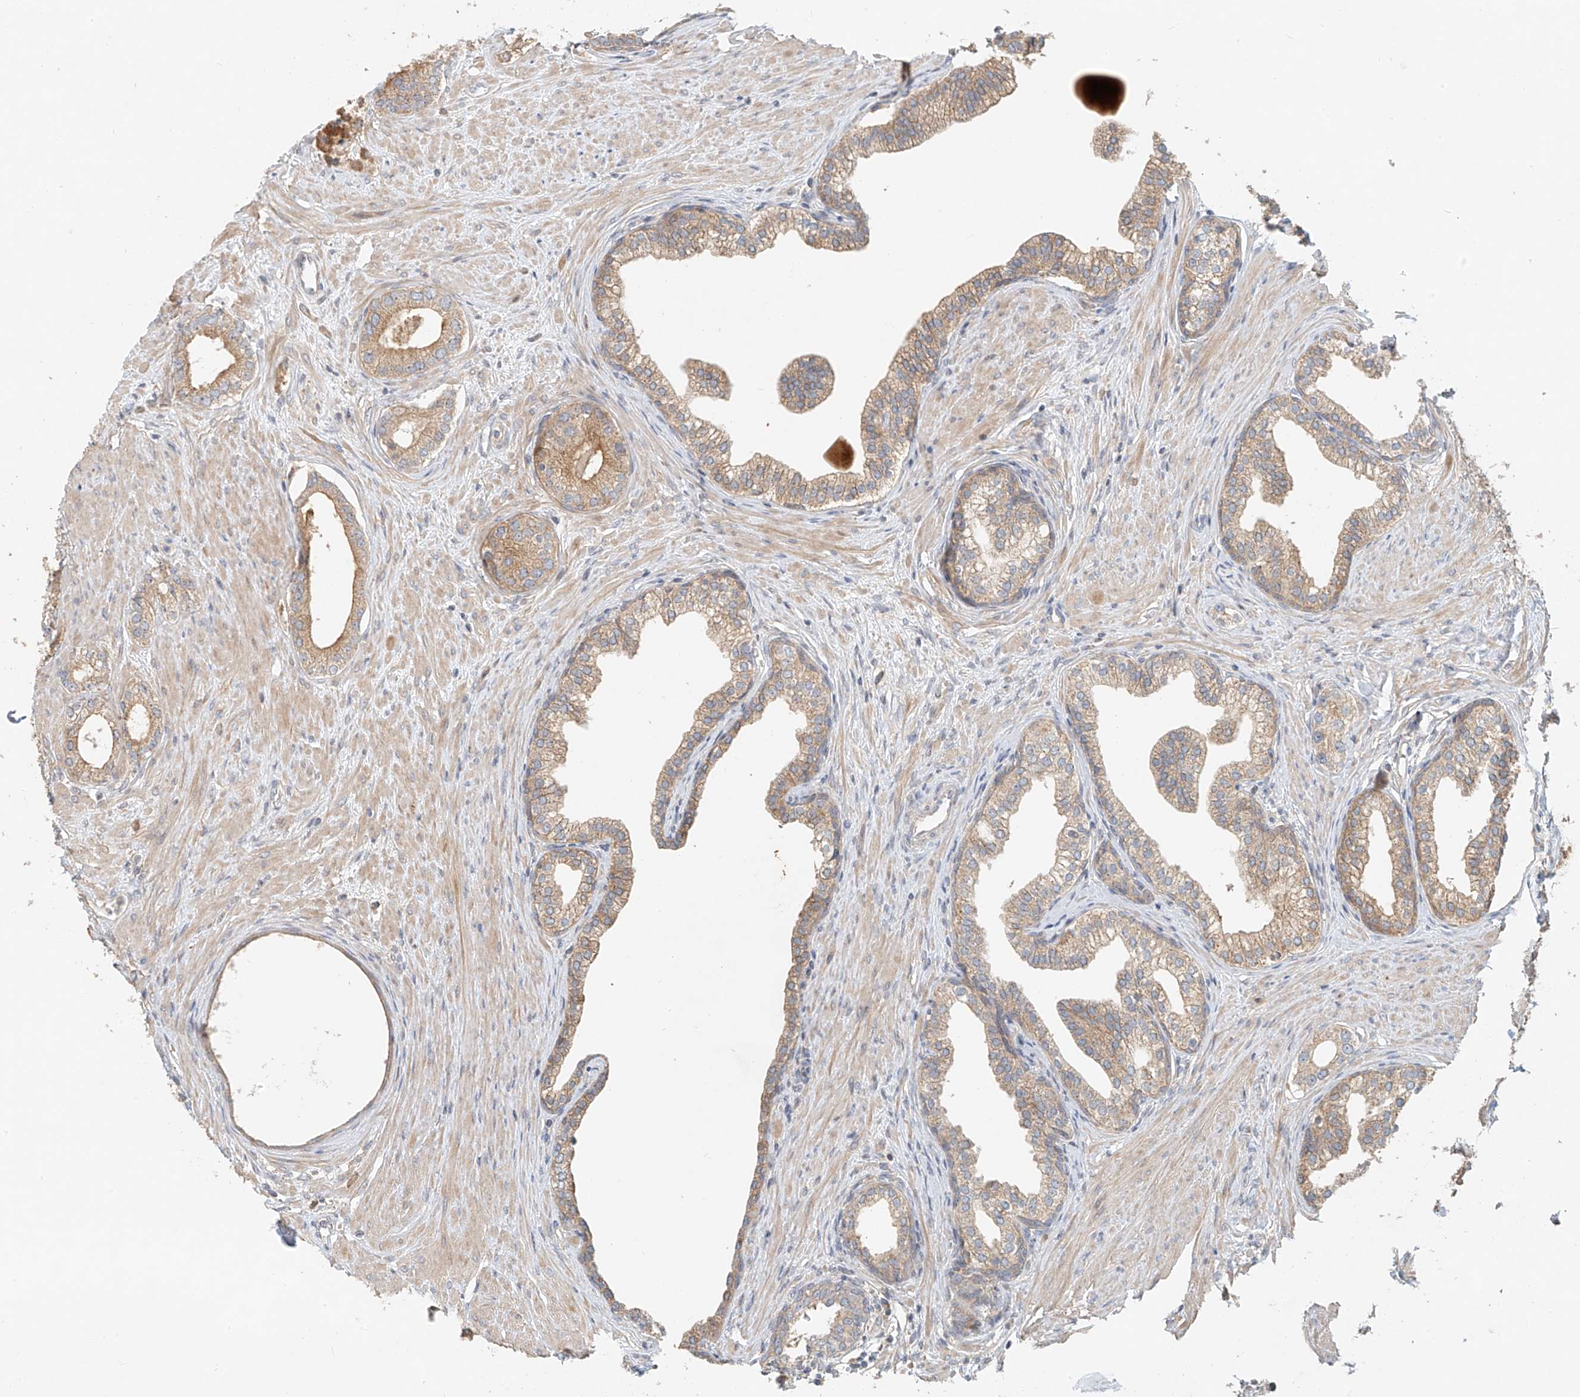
{"staining": {"intensity": "weak", "quantity": ">75%", "location": "cytoplasmic/membranous"}, "tissue": "prostate cancer", "cell_type": "Tumor cells", "image_type": "cancer", "snomed": [{"axis": "morphology", "description": "Adenocarcinoma, High grade"}, {"axis": "topography", "description": "Prostate"}], "caption": "Prostate high-grade adenocarcinoma stained for a protein exhibits weak cytoplasmic/membranous positivity in tumor cells. (DAB (3,3'-diaminobenzidine) IHC, brown staining for protein, blue staining for nuclei).", "gene": "TMEM61", "patient": {"sex": "male", "age": 63}}